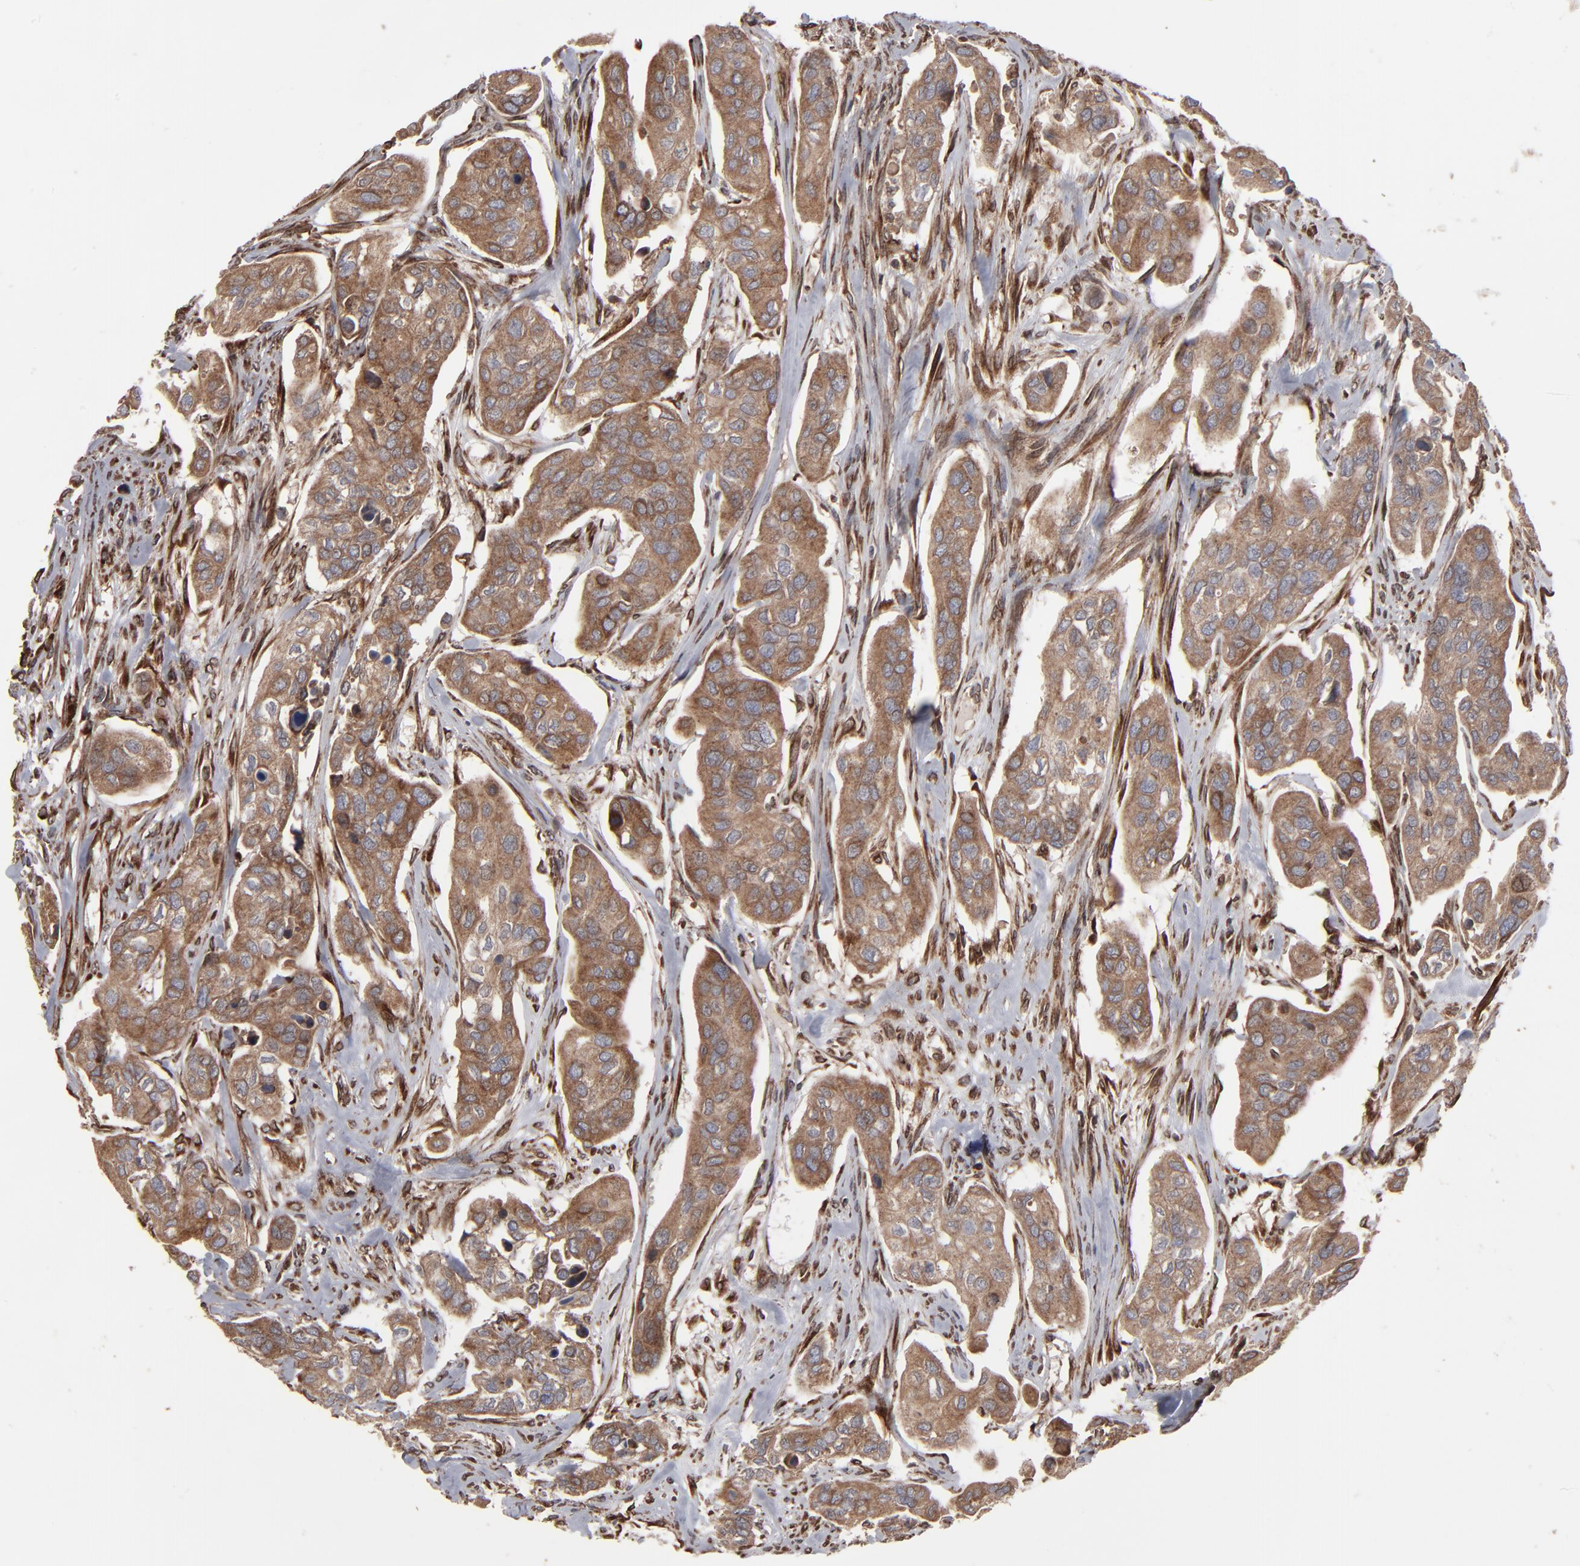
{"staining": {"intensity": "moderate", "quantity": ">75%", "location": "cytoplasmic/membranous"}, "tissue": "urothelial cancer", "cell_type": "Tumor cells", "image_type": "cancer", "snomed": [{"axis": "morphology", "description": "Adenocarcinoma, NOS"}, {"axis": "topography", "description": "Urinary bladder"}], "caption": "Adenocarcinoma stained with a protein marker displays moderate staining in tumor cells.", "gene": "CNIH1", "patient": {"sex": "male", "age": 61}}